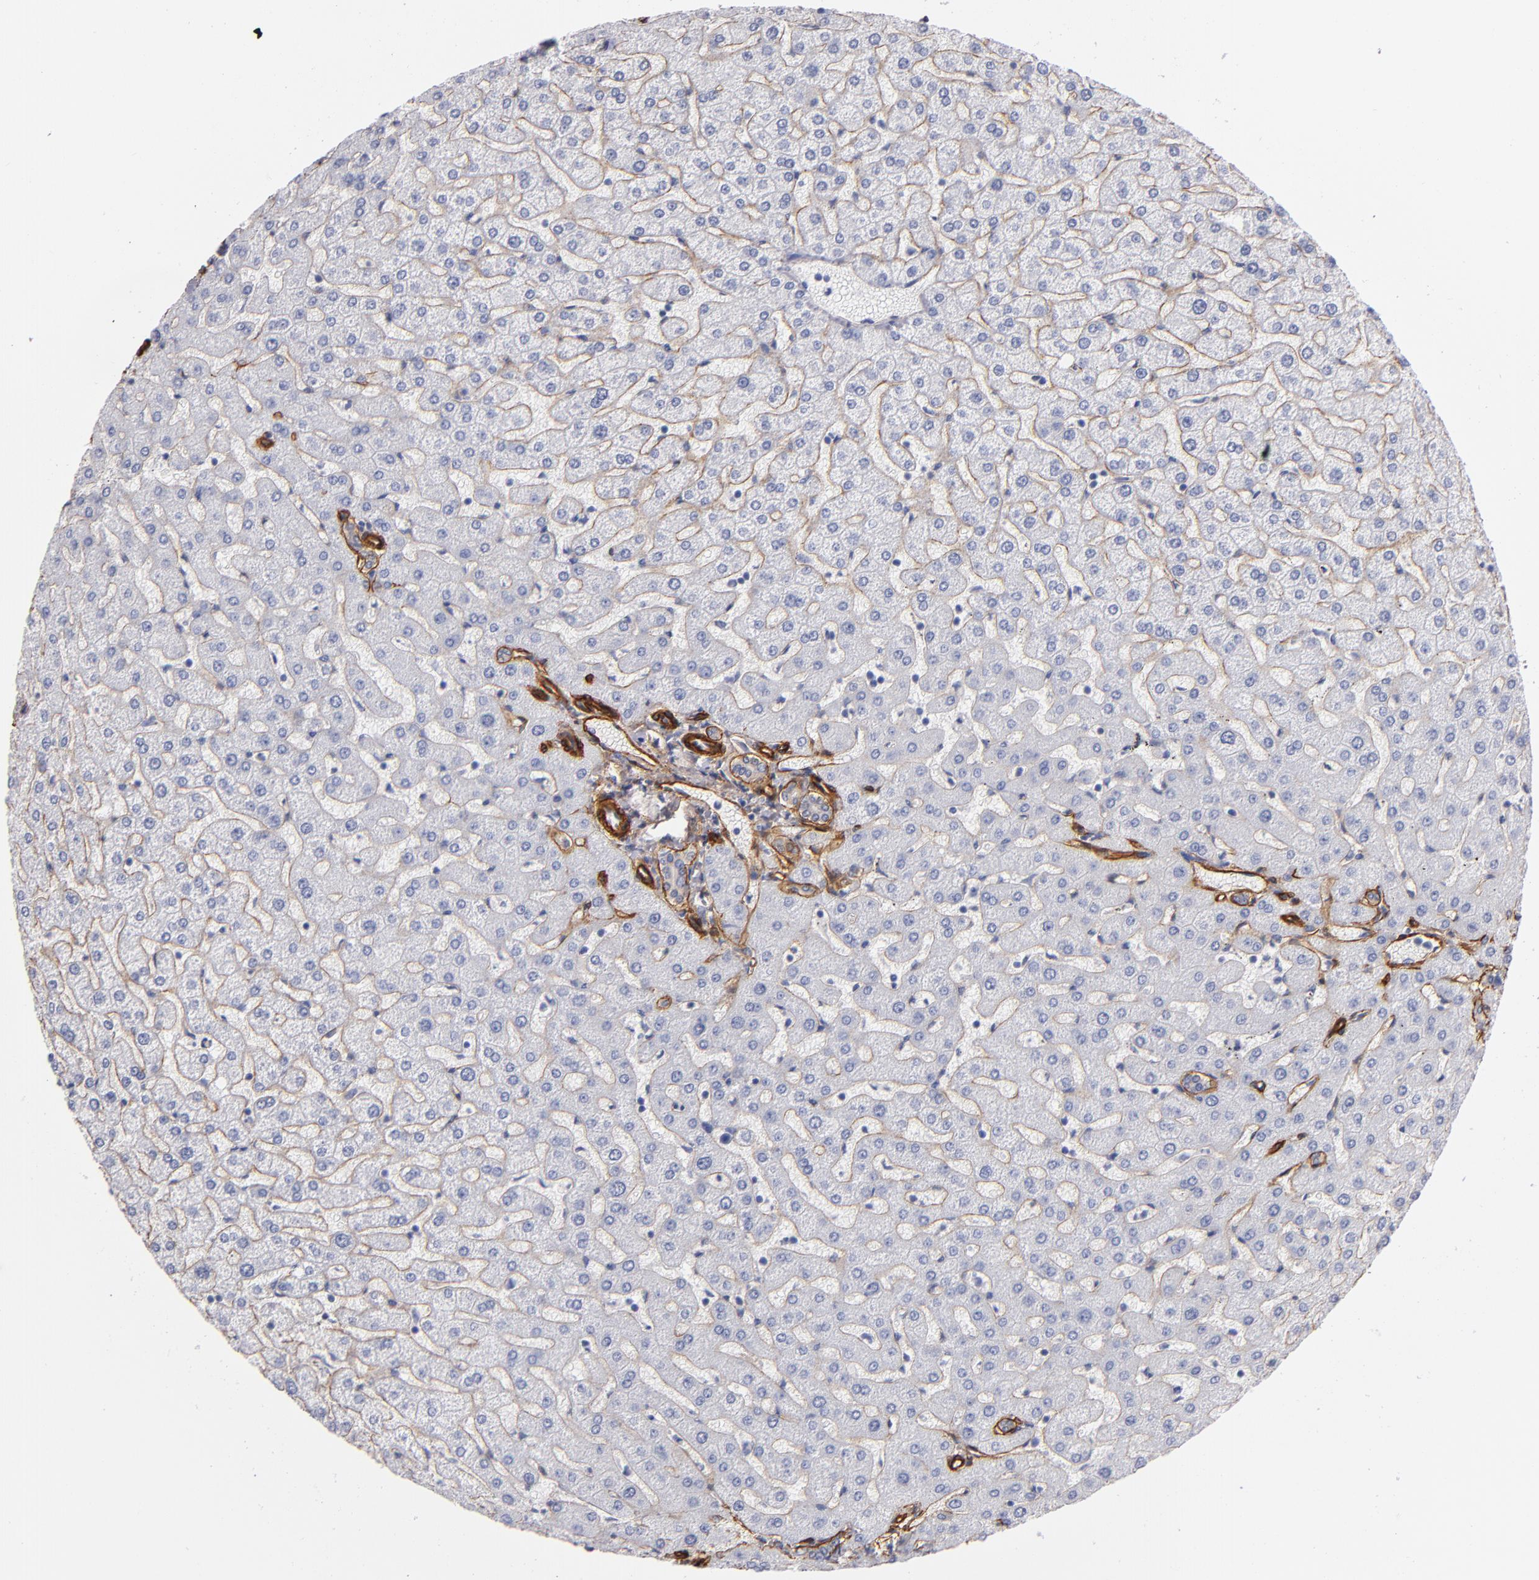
{"staining": {"intensity": "negative", "quantity": "none", "location": "none"}, "tissue": "liver", "cell_type": "Cholangiocytes", "image_type": "normal", "snomed": [{"axis": "morphology", "description": "Normal tissue, NOS"}, {"axis": "morphology", "description": "Fibrosis, NOS"}, {"axis": "topography", "description": "Liver"}], "caption": "DAB immunohistochemical staining of normal human liver exhibits no significant staining in cholangiocytes. Brightfield microscopy of IHC stained with DAB (brown) and hematoxylin (blue), captured at high magnification.", "gene": "LAMC1", "patient": {"sex": "female", "age": 29}}